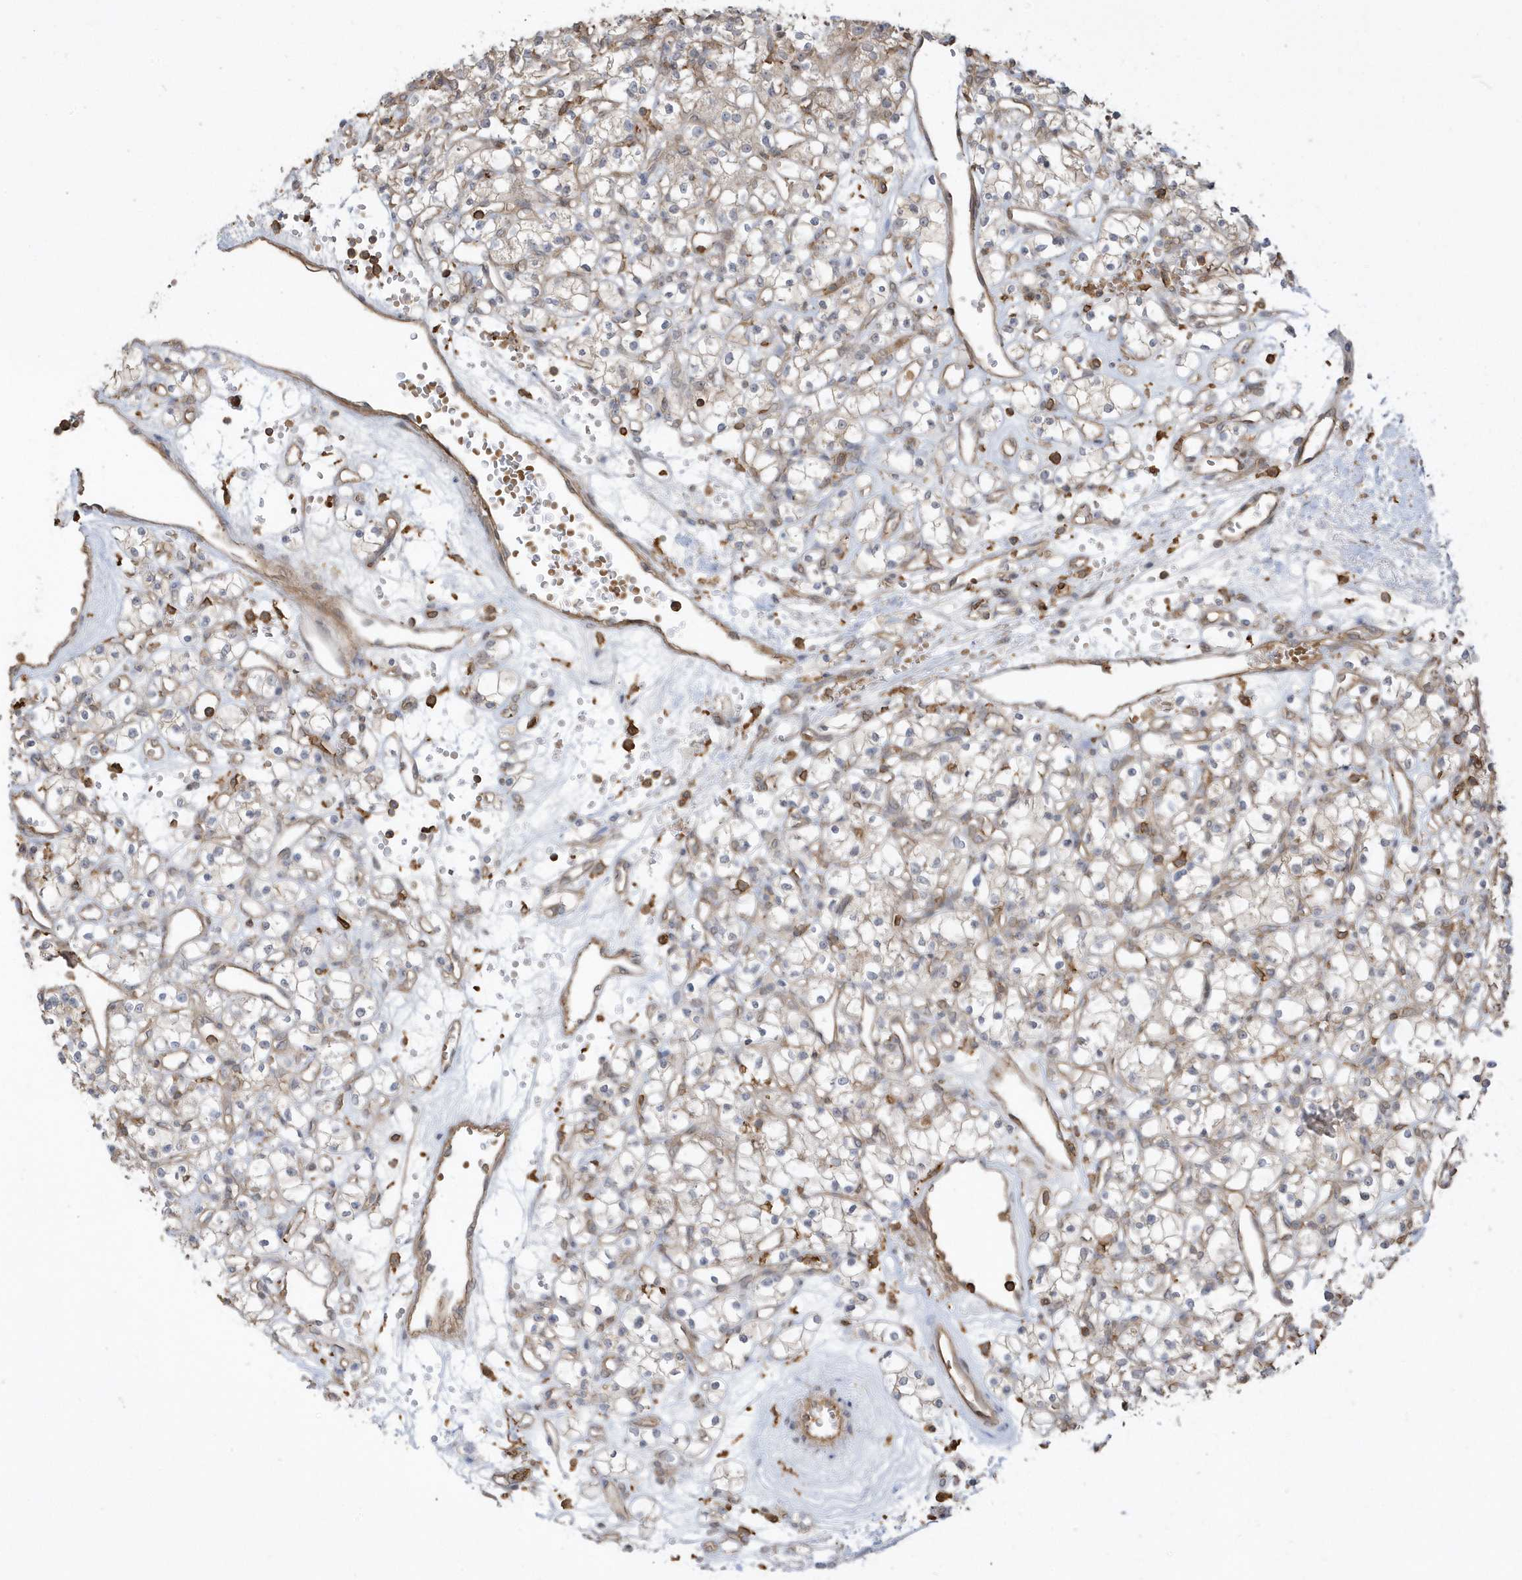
{"staining": {"intensity": "weak", "quantity": "25%-75%", "location": "cytoplasmic/membranous"}, "tissue": "renal cancer", "cell_type": "Tumor cells", "image_type": "cancer", "snomed": [{"axis": "morphology", "description": "Adenocarcinoma, NOS"}, {"axis": "topography", "description": "Kidney"}], "caption": "The immunohistochemical stain labels weak cytoplasmic/membranous positivity in tumor cells of renal adenocarcinoma tissue.", "gene": "ZBTB8A", "patient": {"sex": "female", "age": 59}}